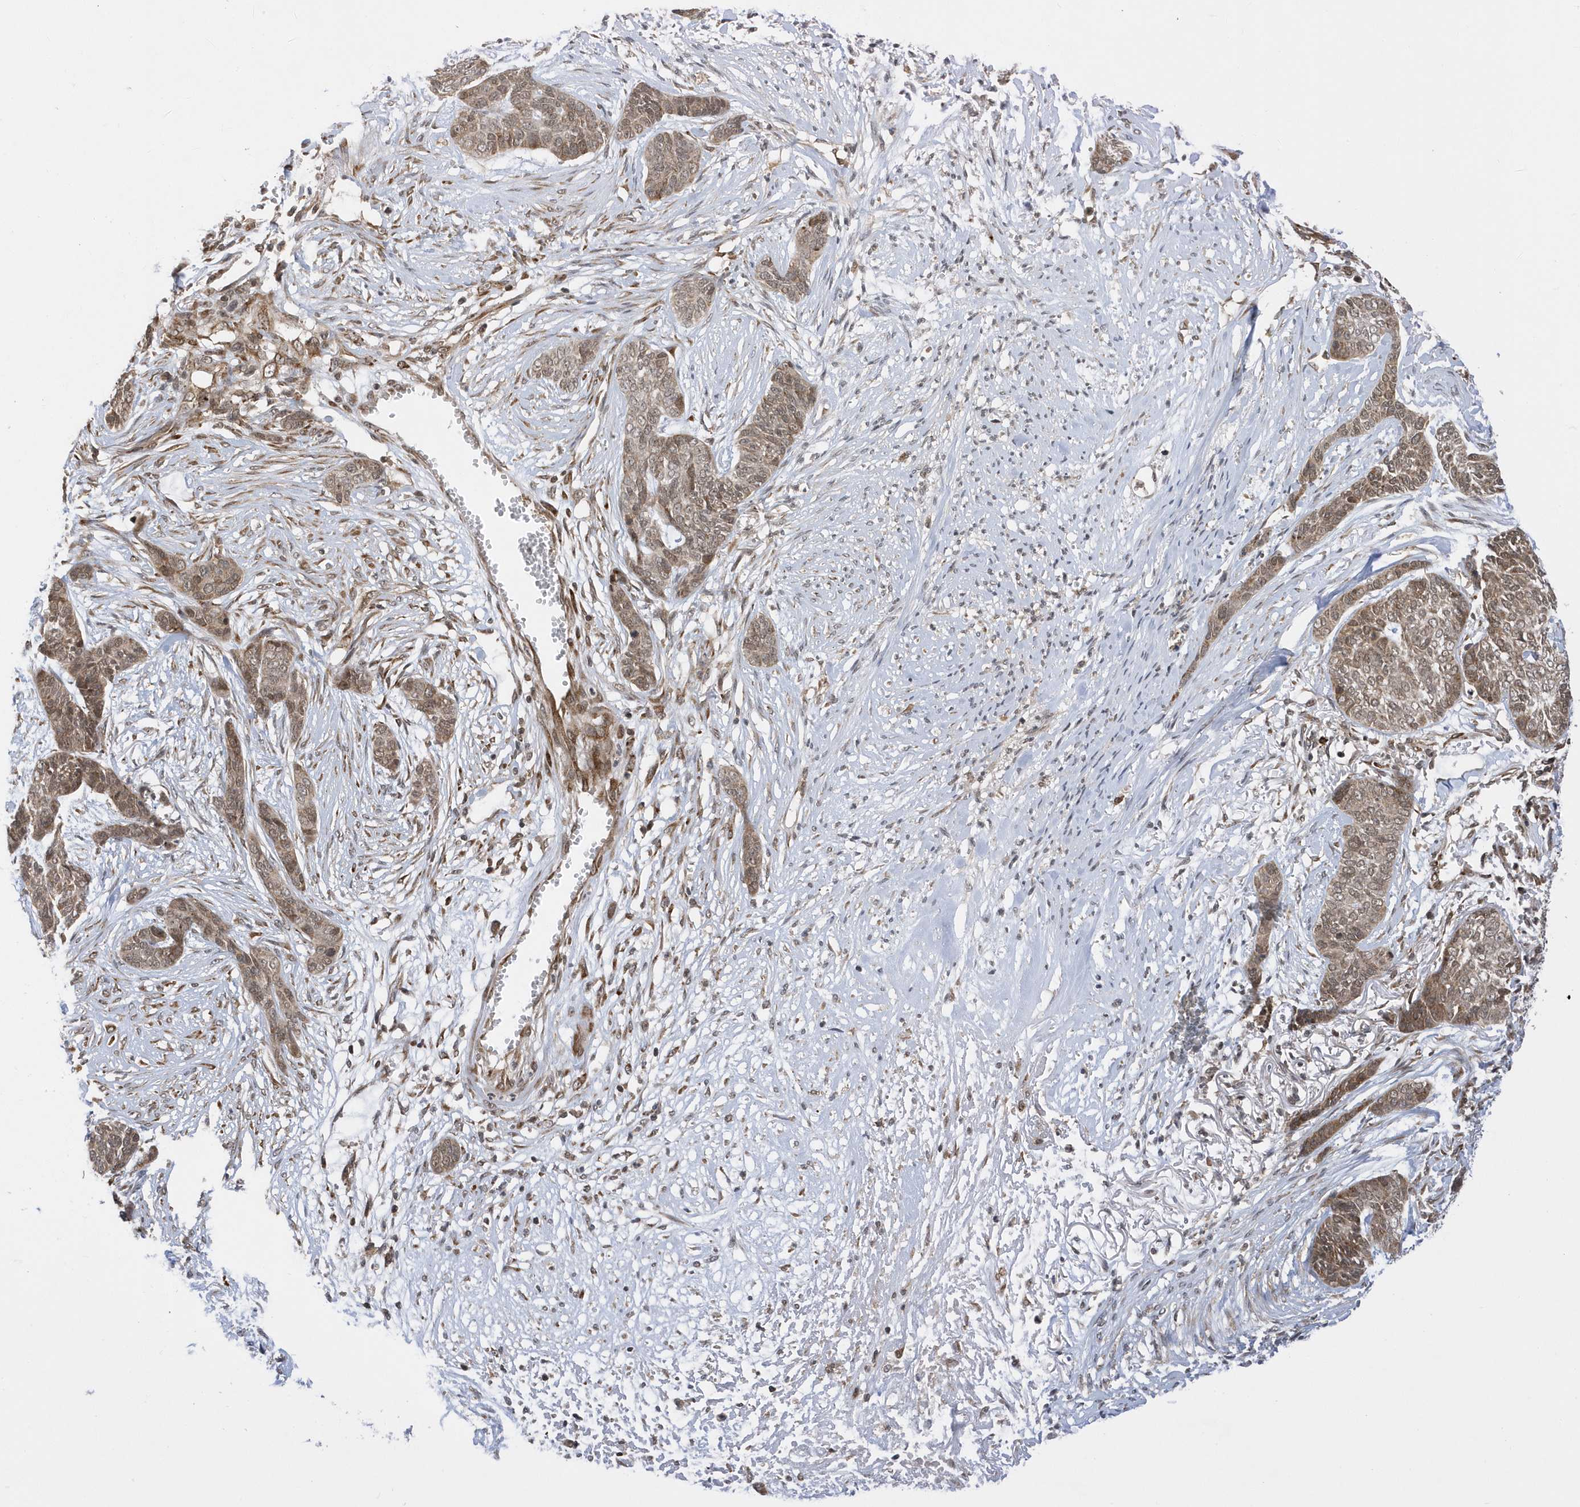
{"staining": {"intensity": "moderate", "quantity": ">75%", "location": "cytoplasmic/membranous,nuclear"}, "tissue": "skin cancer", "cell_type": "Tumor cells", "image_type": "cancer", "snomed": [{"axis": "morphology", "description": "Basal cell carcinoma"}, {"axis": "topography", "description": "Skin"}], "caption": "Basal cell carcinoma (skin) was stained to show a protein in brown. There is medium levels of moderate cytoplasmic/membranous and nuclear expression in approximately >75% of tumor cells.", "gene": "METTL21A", "patient": {"sex": "female", "age": 64}}